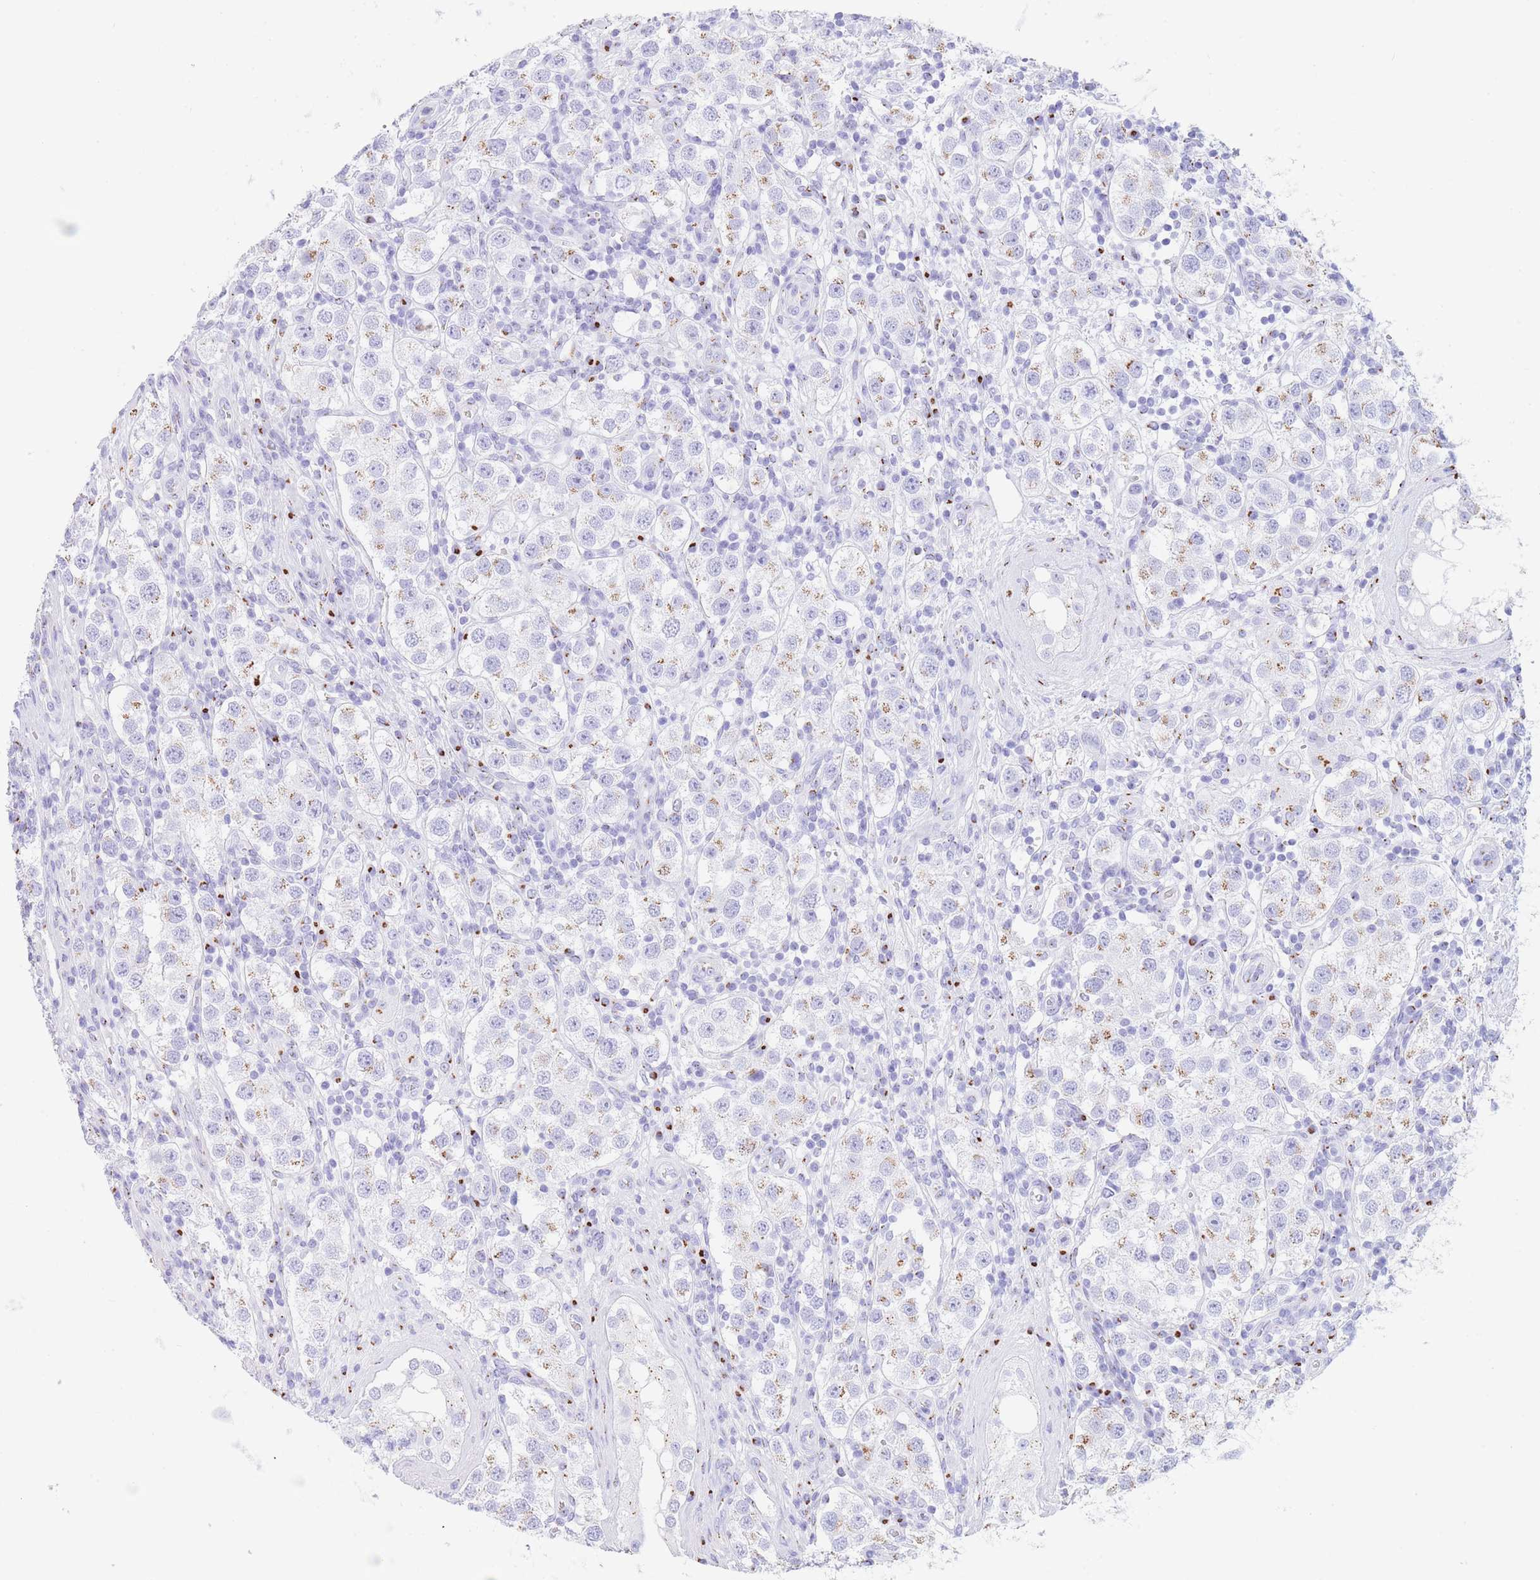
{"staining": {"intensity": "weak", "quantity": "25%-75%", "location": "cytoplasmic/membranous"}, "tissue": "testis cancer", "cell_type": "Tumor cells", "image_type": "cancer", "snomed": [{"axis": "morphology", "description": "Seminoma, NOS"}, {"axis": "topography", "description": "Testis"}], "caption": "Weak cytoplasmic/membranous staining for a protein is identified in about 25%-75% of tumor cells of seminoma (testis) using immunohistochemistry.", "gene": "FAM3C", "patient": {"sex": "male", "age": 37}}